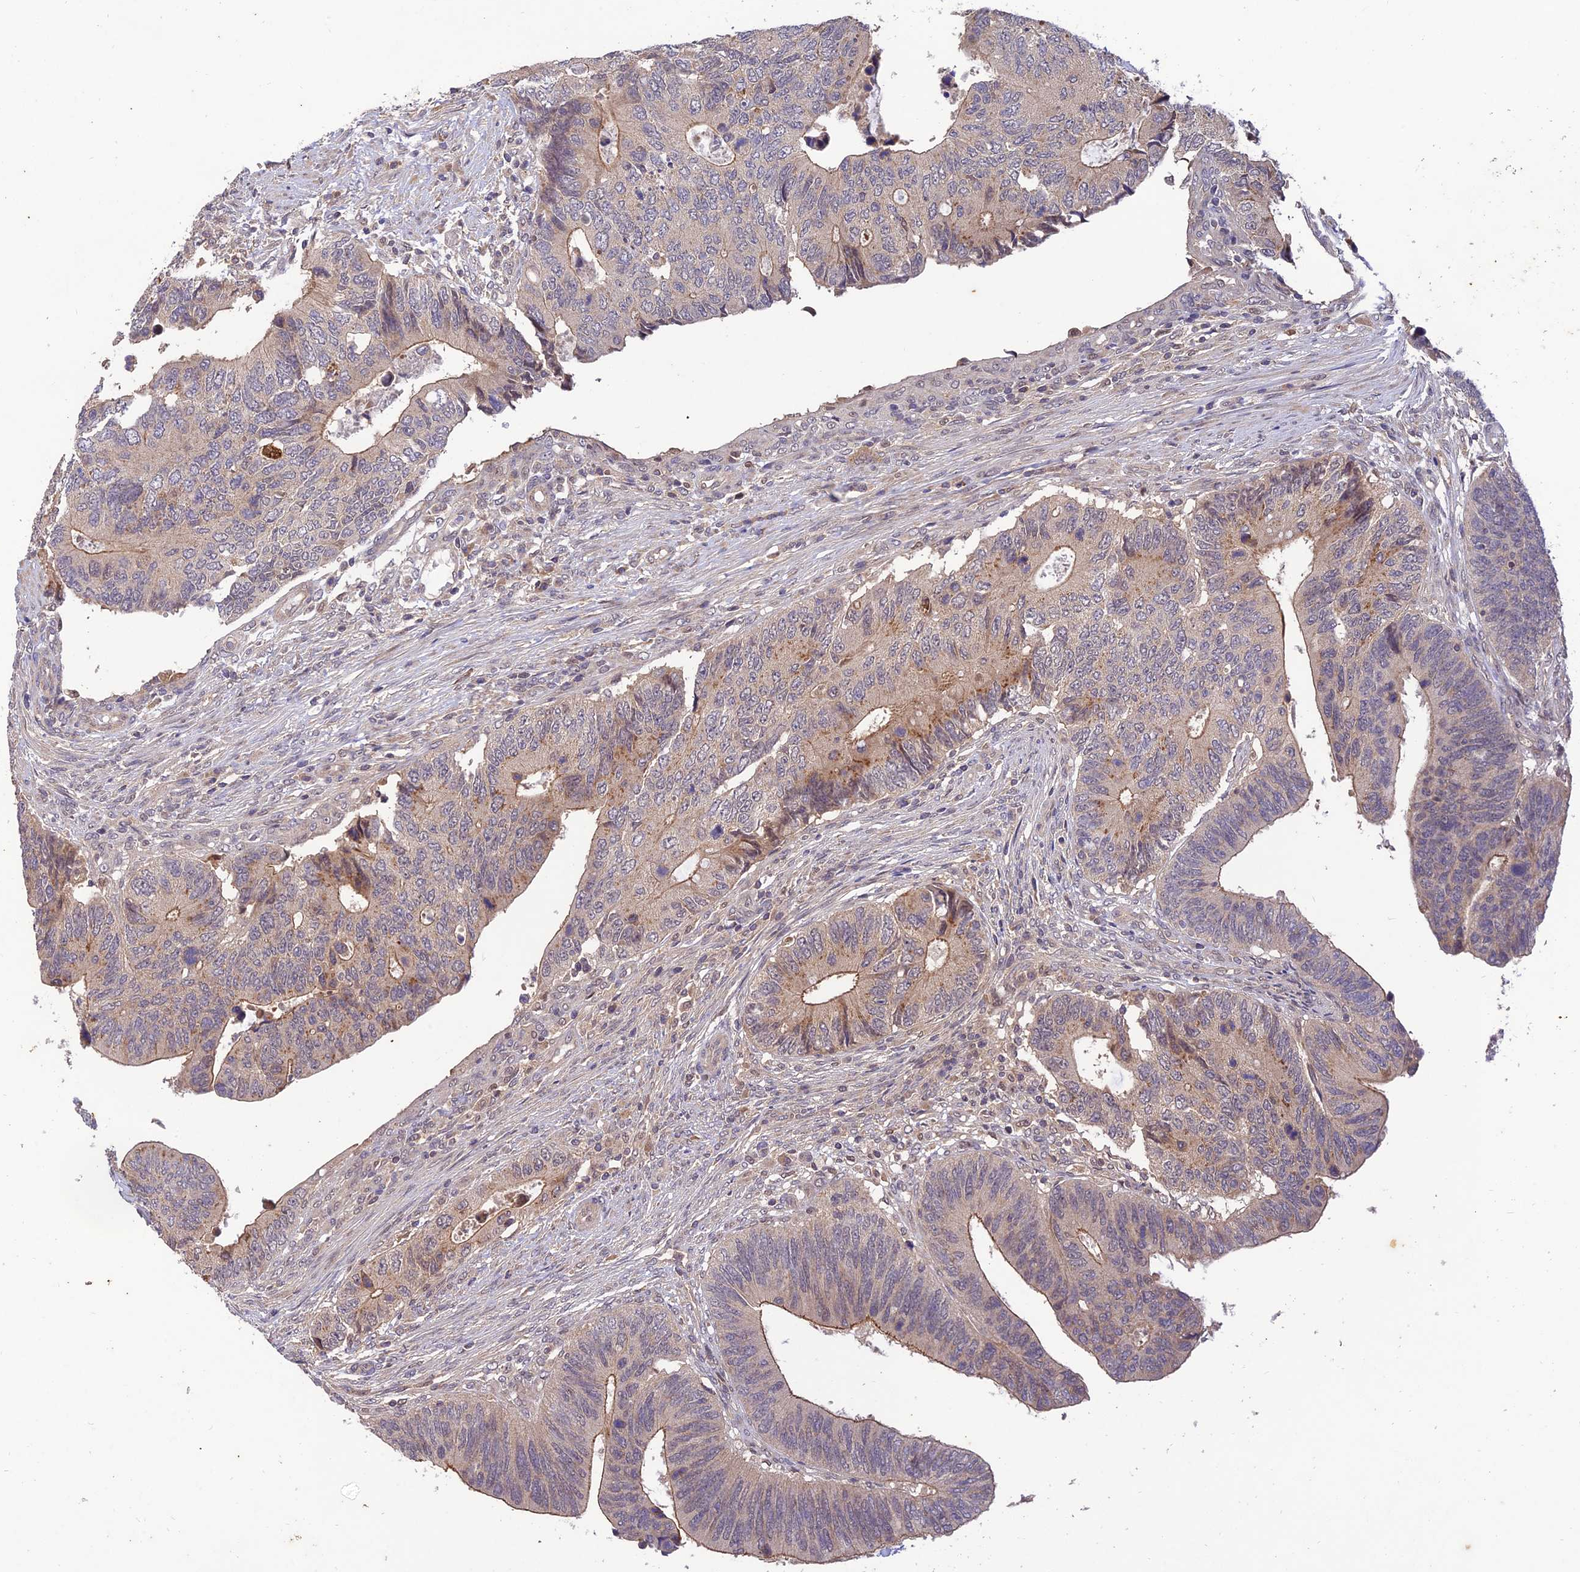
{"staining": {"intensity": "moderate", "quantity": ">75%", "location": "cytoplasmic/membranous,nuclear"}, "tissue": "colorectal cancer", "cell_type": "Tumor cells", "image_type": "cancer", "snomed": [{"axis": "morphology", "description": "Adenocarcinoma, NOS"}, {"axis": "topography", "description": "Colon"}], "caption": "Colorectal cancer (adenocarcinoma) tissue displays moderate cytoplasmic/membranous and nuclear expression in about >75% of tumor cells", "gene": "REV1", "patient": {"sex": "male", "age": 87}}